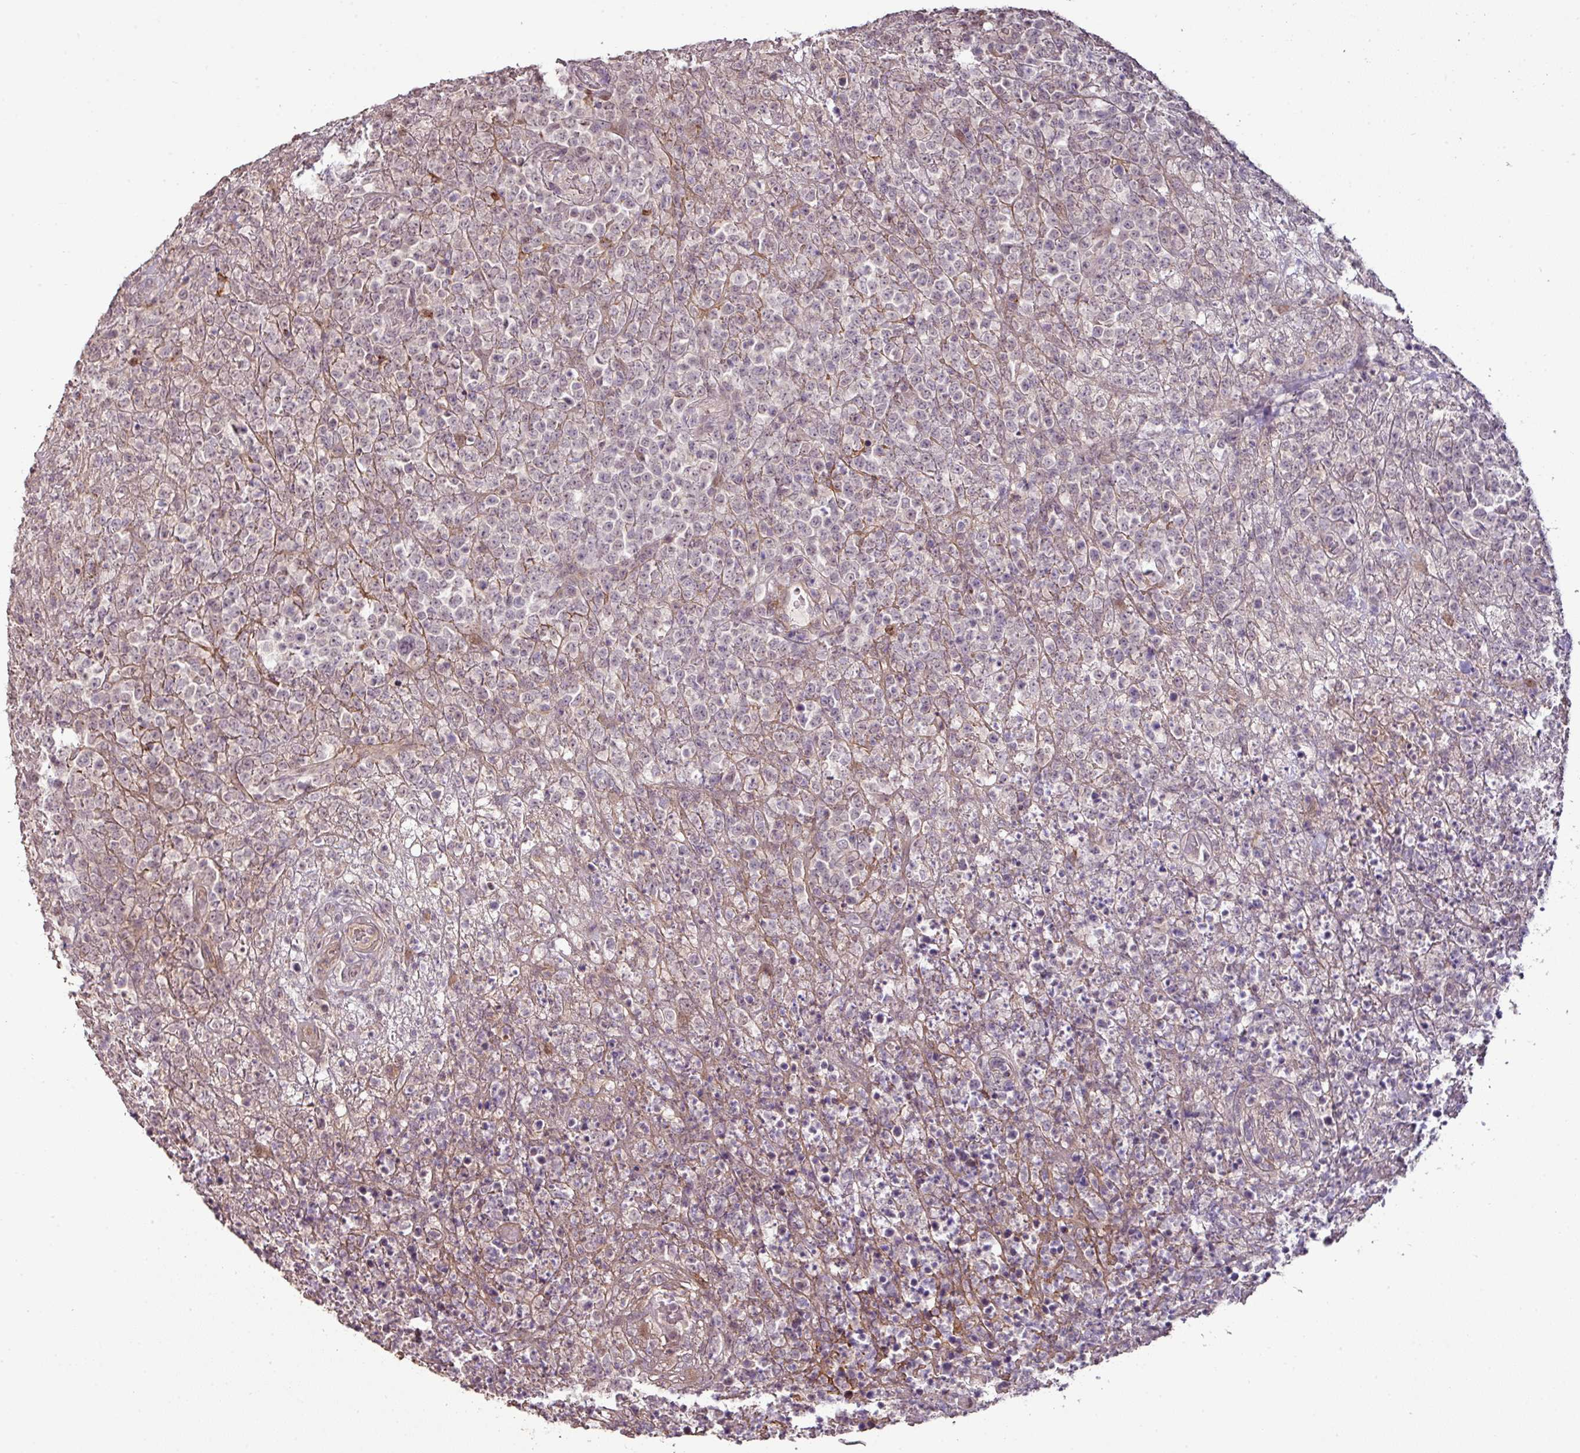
{"staining": {"intensity": "negative", "quantity": "none", "location": "none"}, "tissue": "lymphoma", "cell_type": "Tumor cells", "image_type": "cancer", "snomed": [{"axis": "morphology", "description": "Malignant lymphoma, non-Hodgkin's type, High grade"}, {"axis": "topography", "description": "Colon"}], "caption": "Lymphoma was stained to show a protein in brown. There is no significant staining in tumor cells. (Immunohistochemistry, brightfield microscopy, high magnification).", "gene": "CXCR5", "patient": {"sex": "female", "age": 53}}